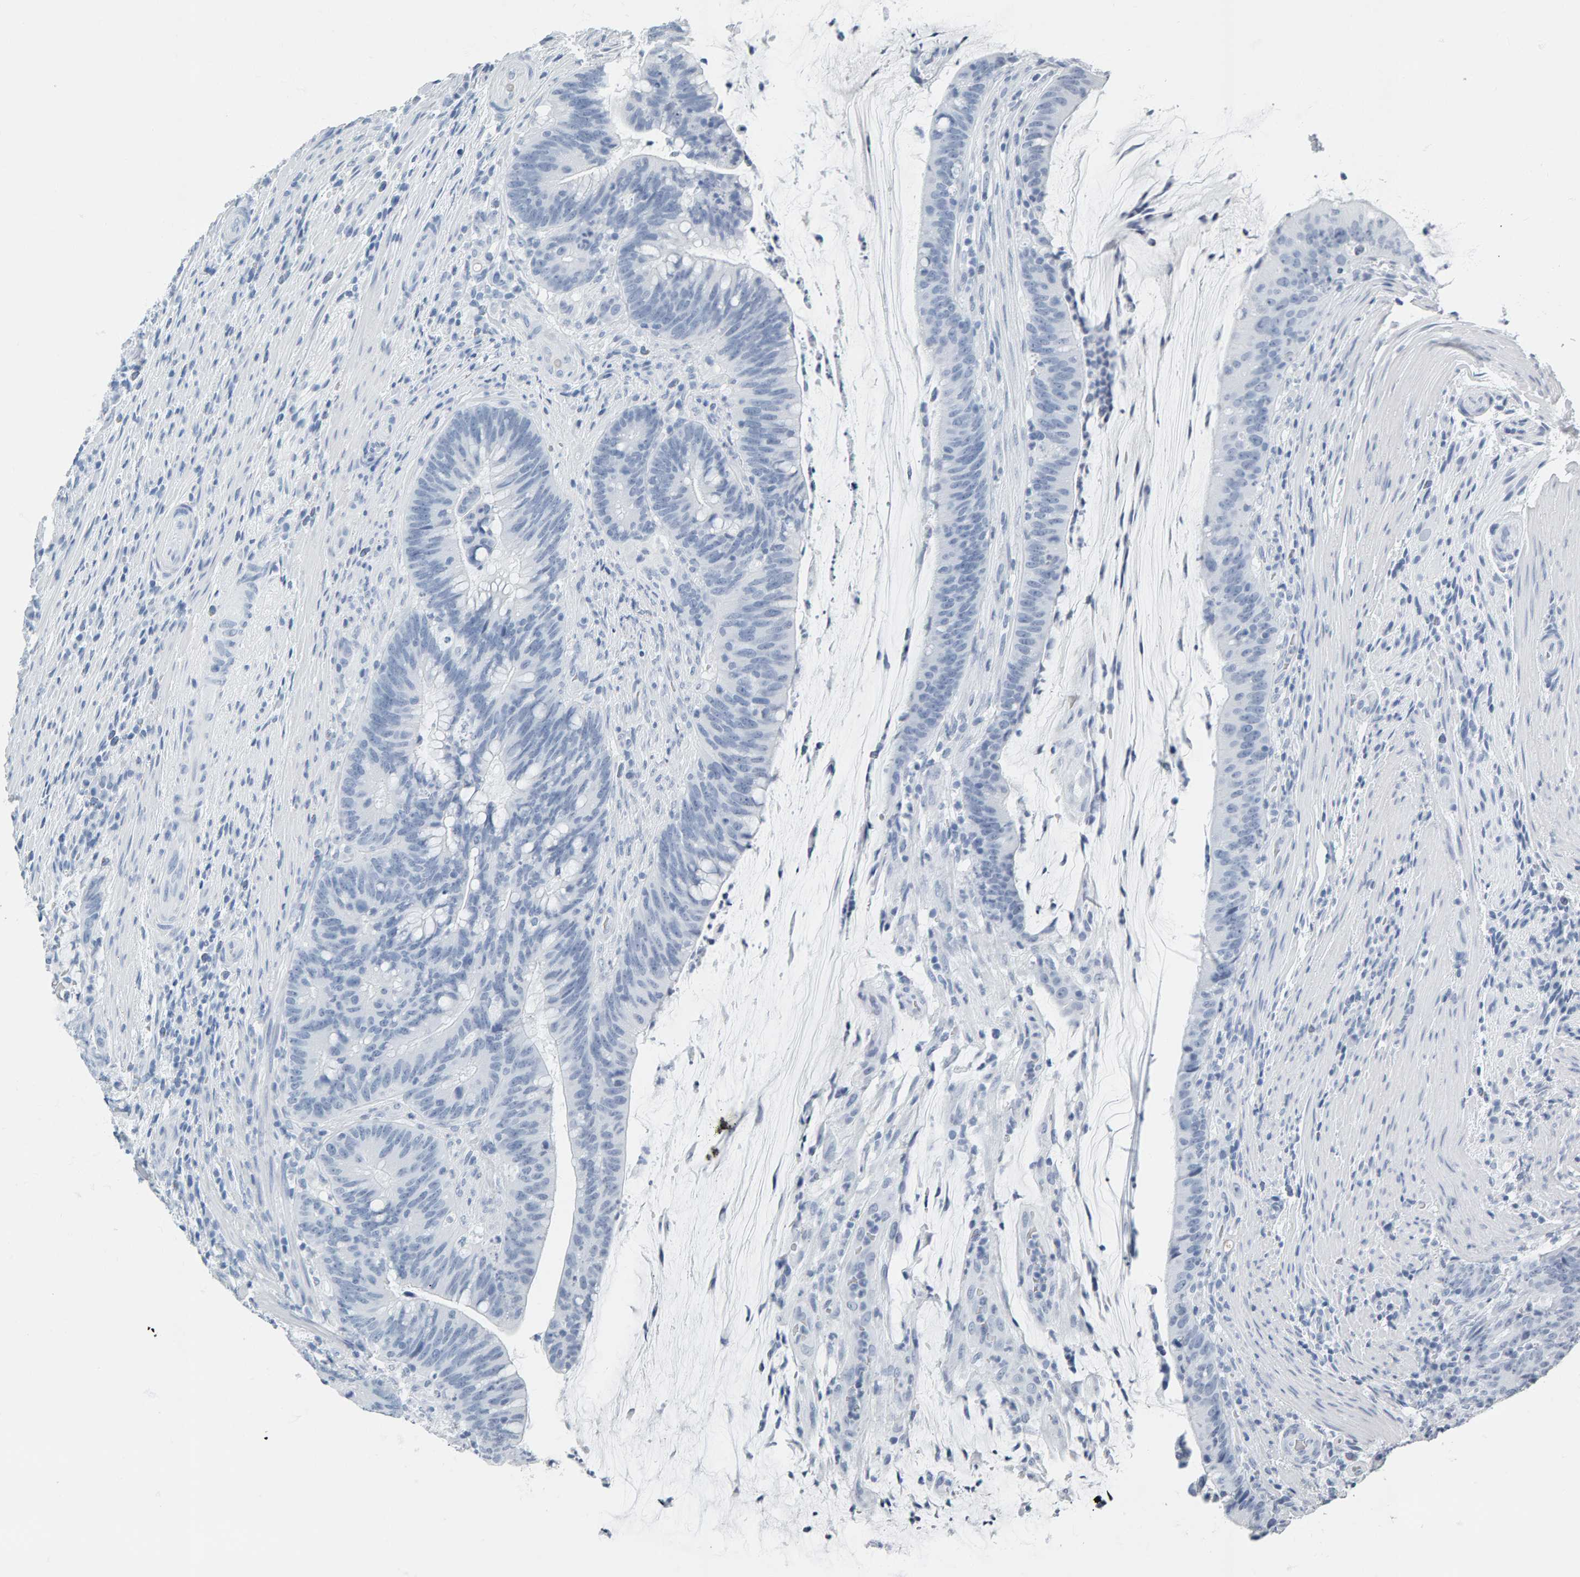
{"staining": {"intensity": "negative", "quantity": "none", "location": "none"}, "tissue": "colorectal cancer", "cell_type": "Tumor cells", "image_type": "cancer", "snomed": [{"axis": "morphology", "description": "Adenocarcinoma, NOS"}, {"axis": "topography", "description": "Colon"}], "caption": "IHC photomicrograph of neoplastic tissue: human colorectal adenocarcinoma stained with DAB (3,3'-diaminobenzidine) exhibits no significant protein expression in tumor cells.", "gene": "SPACA3", "patient": {"sex": "female", "age": 66}}